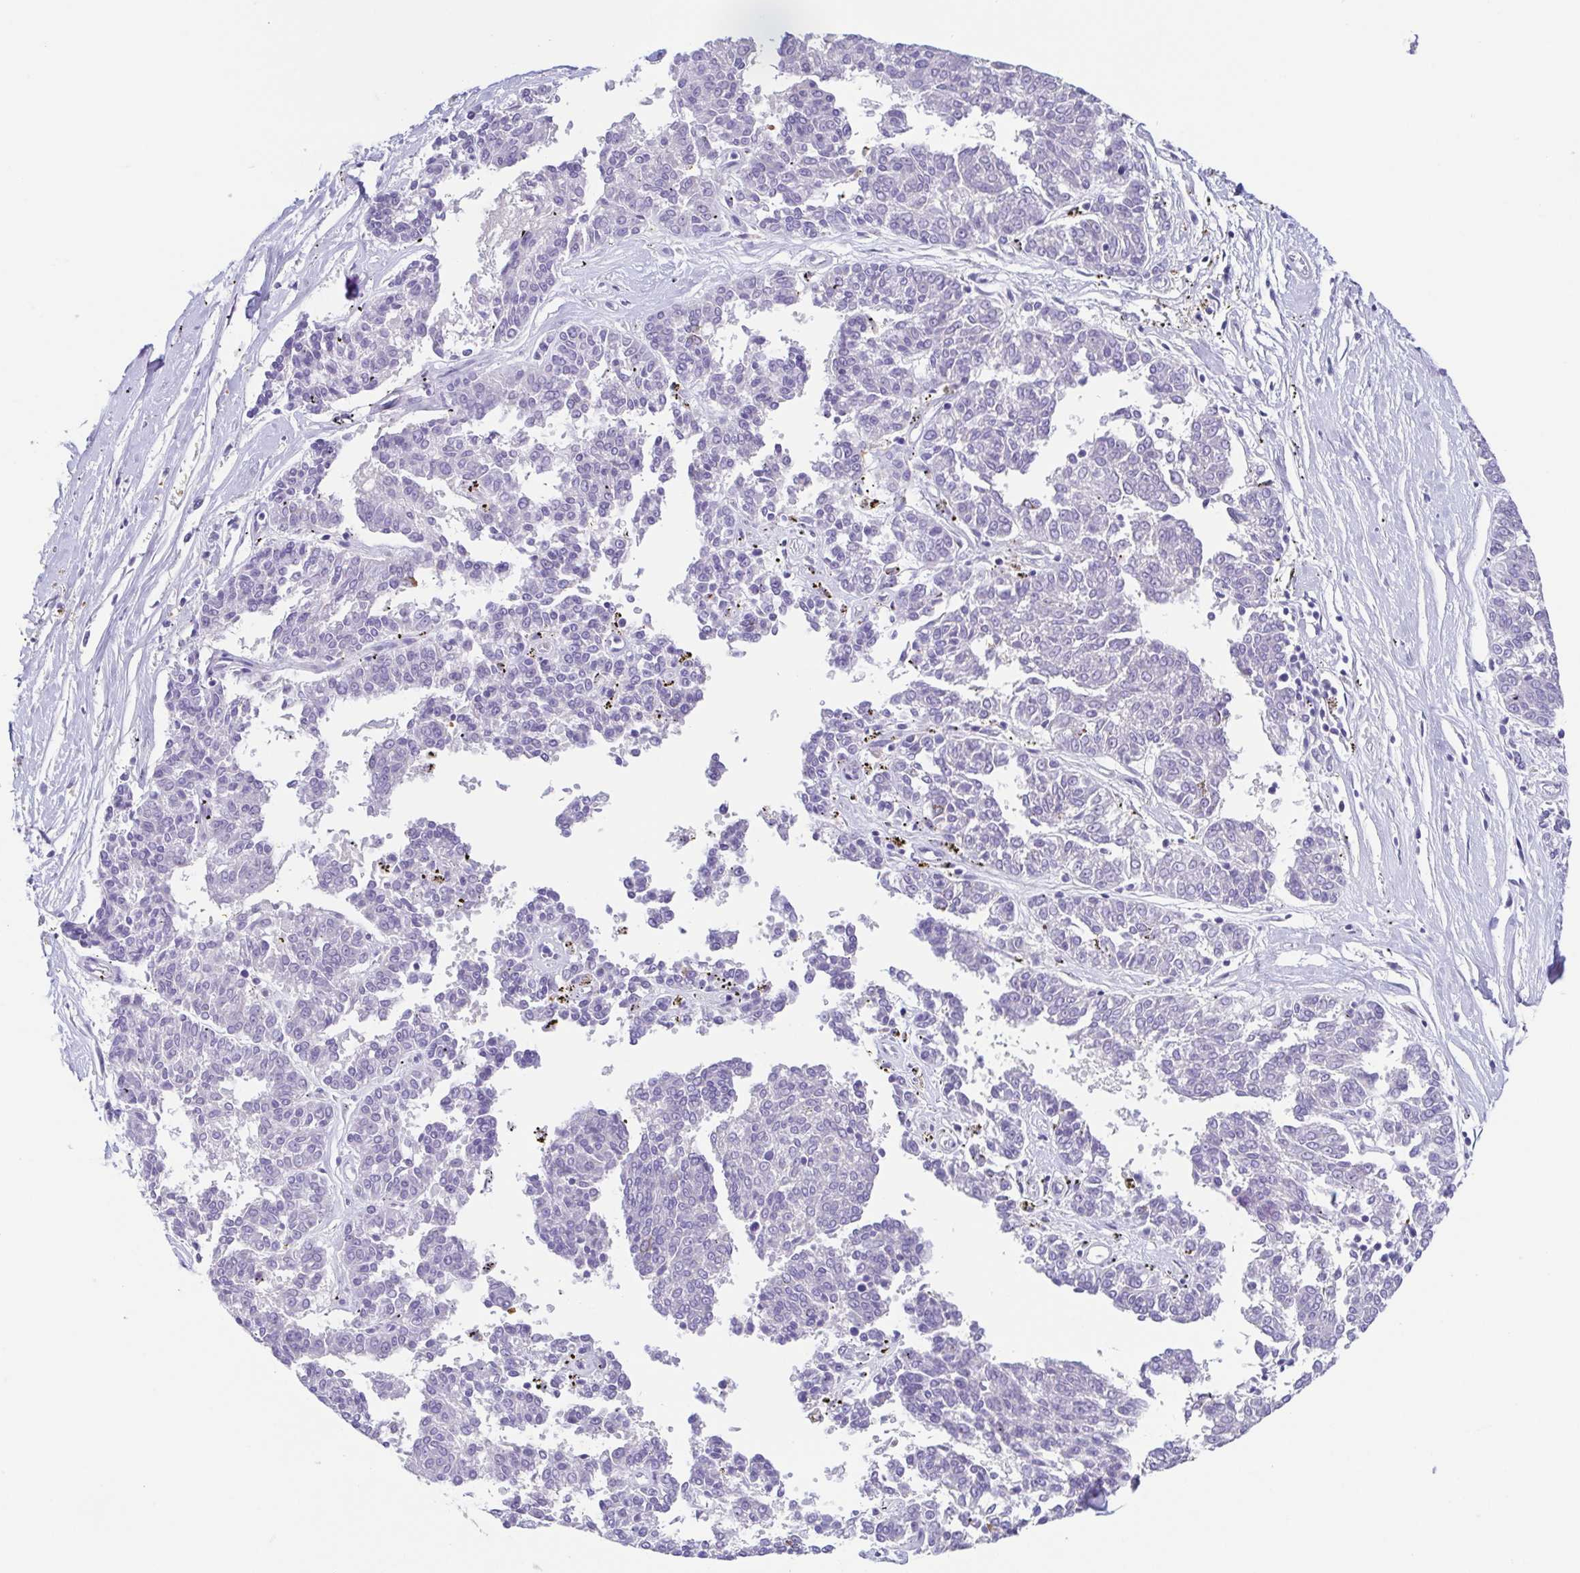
{"staining": {"intensity": "negative", "quantity": "none", "location": "none"}, "tissue": "melanoma", "cell_type": "Tumor cells", "image_type": "cancer", "snomed": [{"axis": "morphology", "description": "Malignant melanoma, NOS"}, {"axis": "topography", "description": "Skin"}], "caption": "An immunohistochemistry photomicrograph of malignant melanoma is shown. There is no staining in tumor cells of malignant melanoma. (Immunohistochemistry, brightfield microscopy, high magnification).", "gene": "ARPP21", "patient": {"sex": "female", "age": 72}}